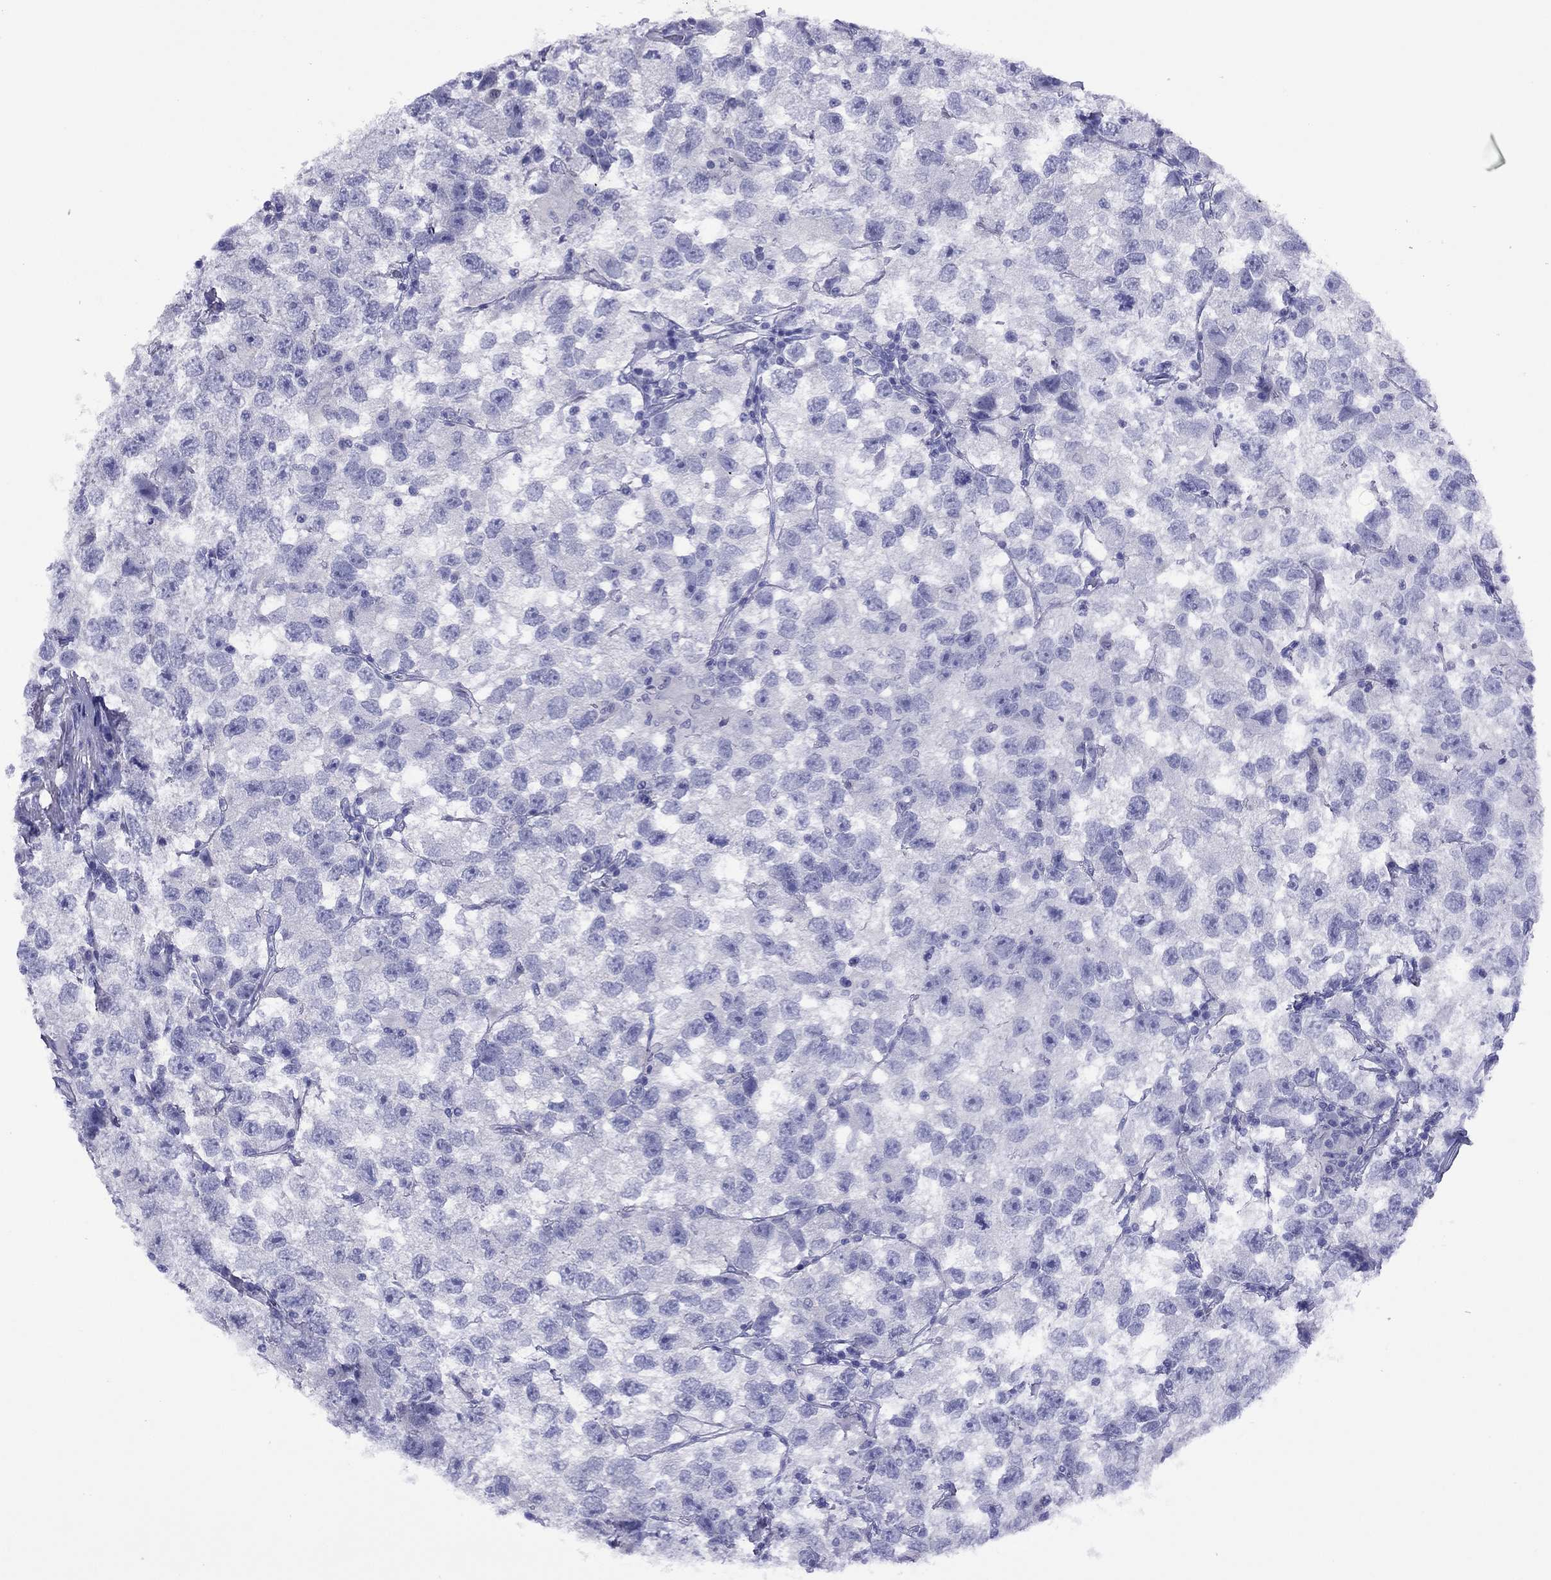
{"staining": {"intensity": "negative", "quantity": "none", "location": "none"}, "tissue": "testis cancer", "cell_type": "Tumor cells", "image_type": "cancer", "snomed": [{"axis": "morphology", "description": "Seminoma, NOS"}, {"axis": "topography", "description": "Testis"}], "caption": "Immunohistochemistry (IHC) image of seminoma (testis) stained for a protein (brown), which demonstrates no positivity in tumor cells.", "gene": "FIGLA", "patient": {"sex": "male", "age": 26}}